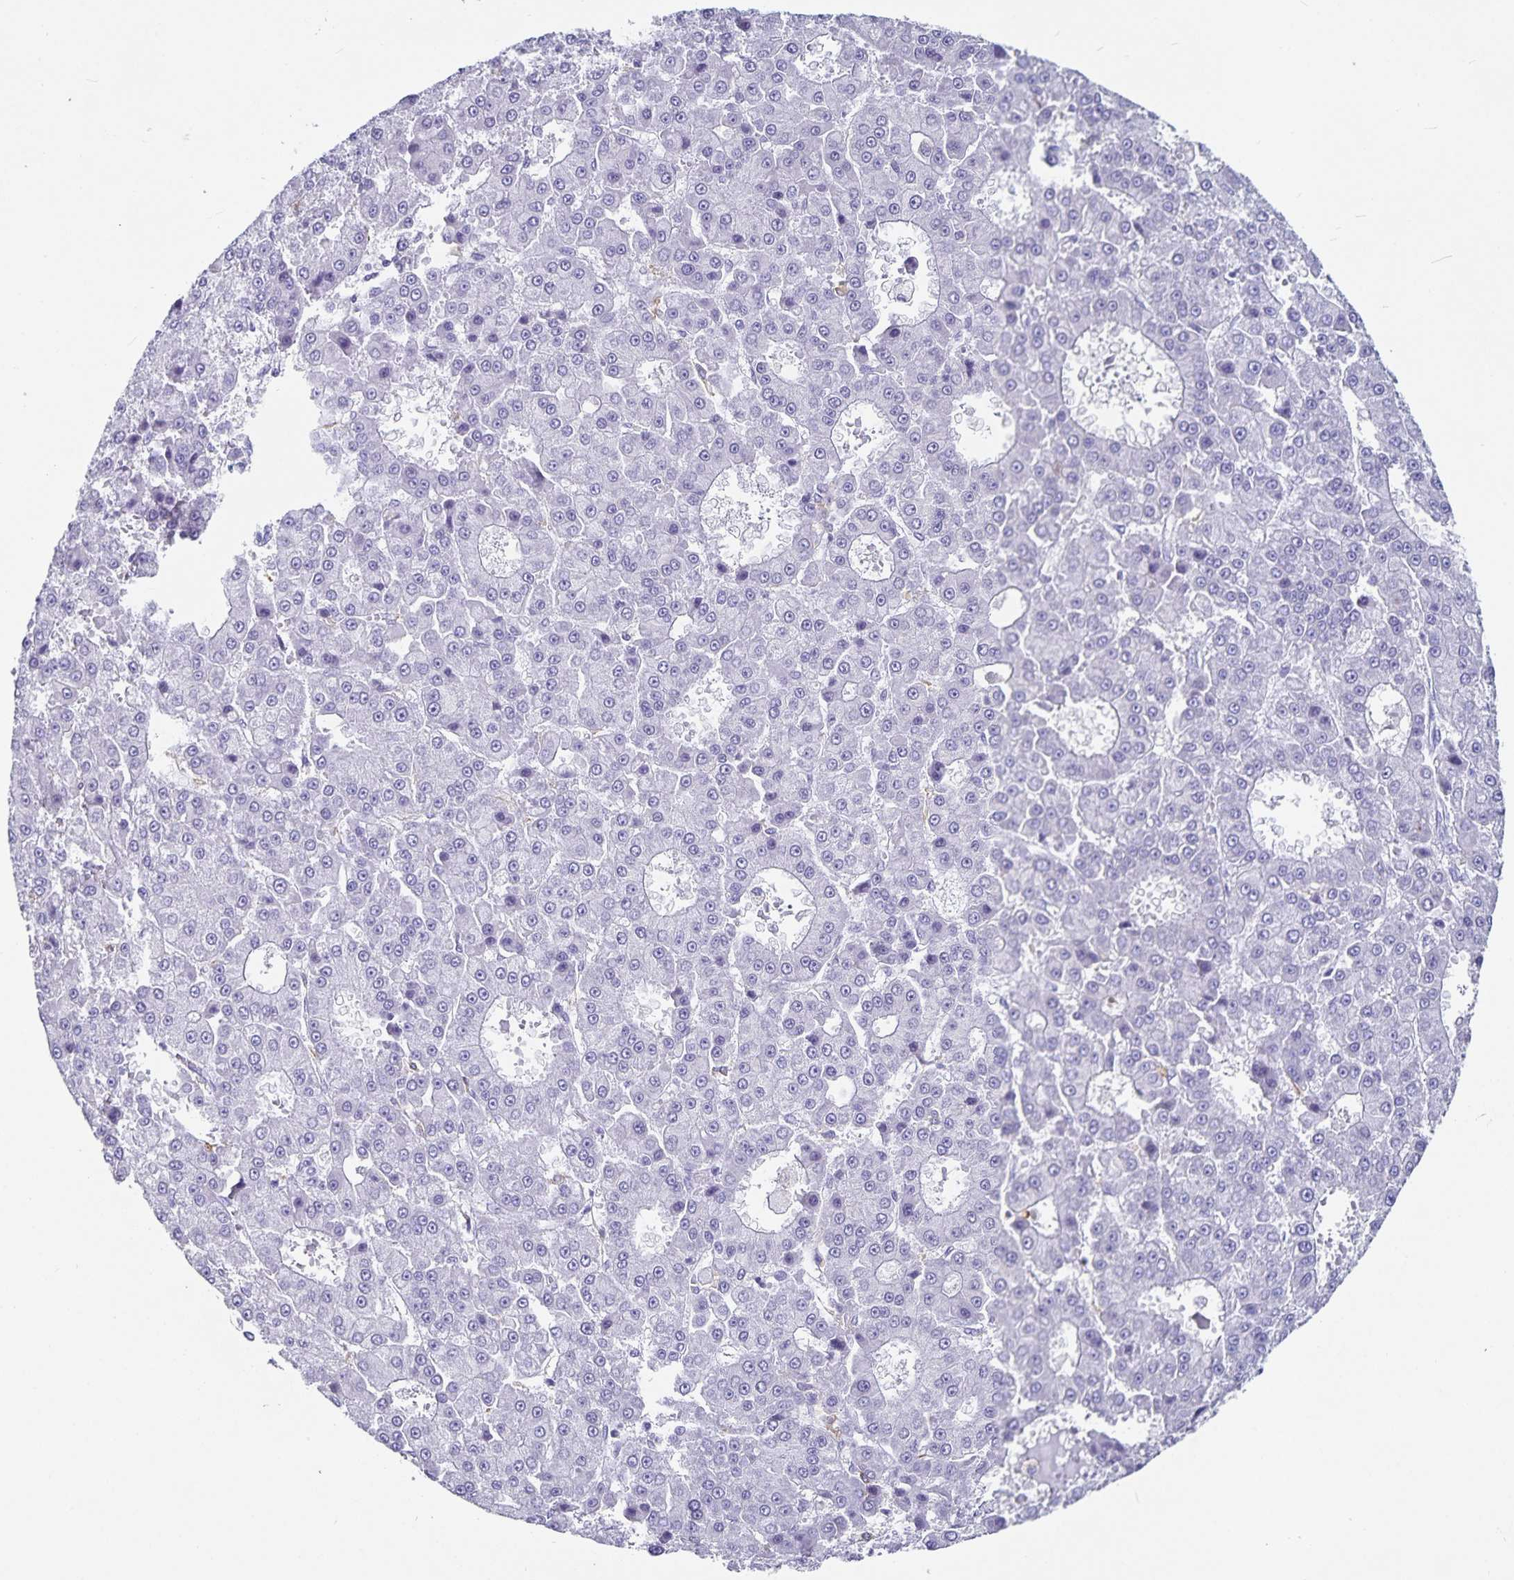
{"staining": {"intensity": "negative", "quantity": "none", "location": "none"}, "tissue": "liver cancer", "cell_type": "Tumor cells", "image_type": "cancer", "snomed": [{"axis": "morphology", "description": "Carcinoma, Hepatocellular, NOS"}, {"axis": "topography", "description": "Liver"}], "caption": "A high-resolution photomicrograph shows immunohistochemistry staining of liver cancer, which shows no significant expression in tumor cells.", "gene": "PLAC1", "patient": {"sex": "male", "age": 70}}